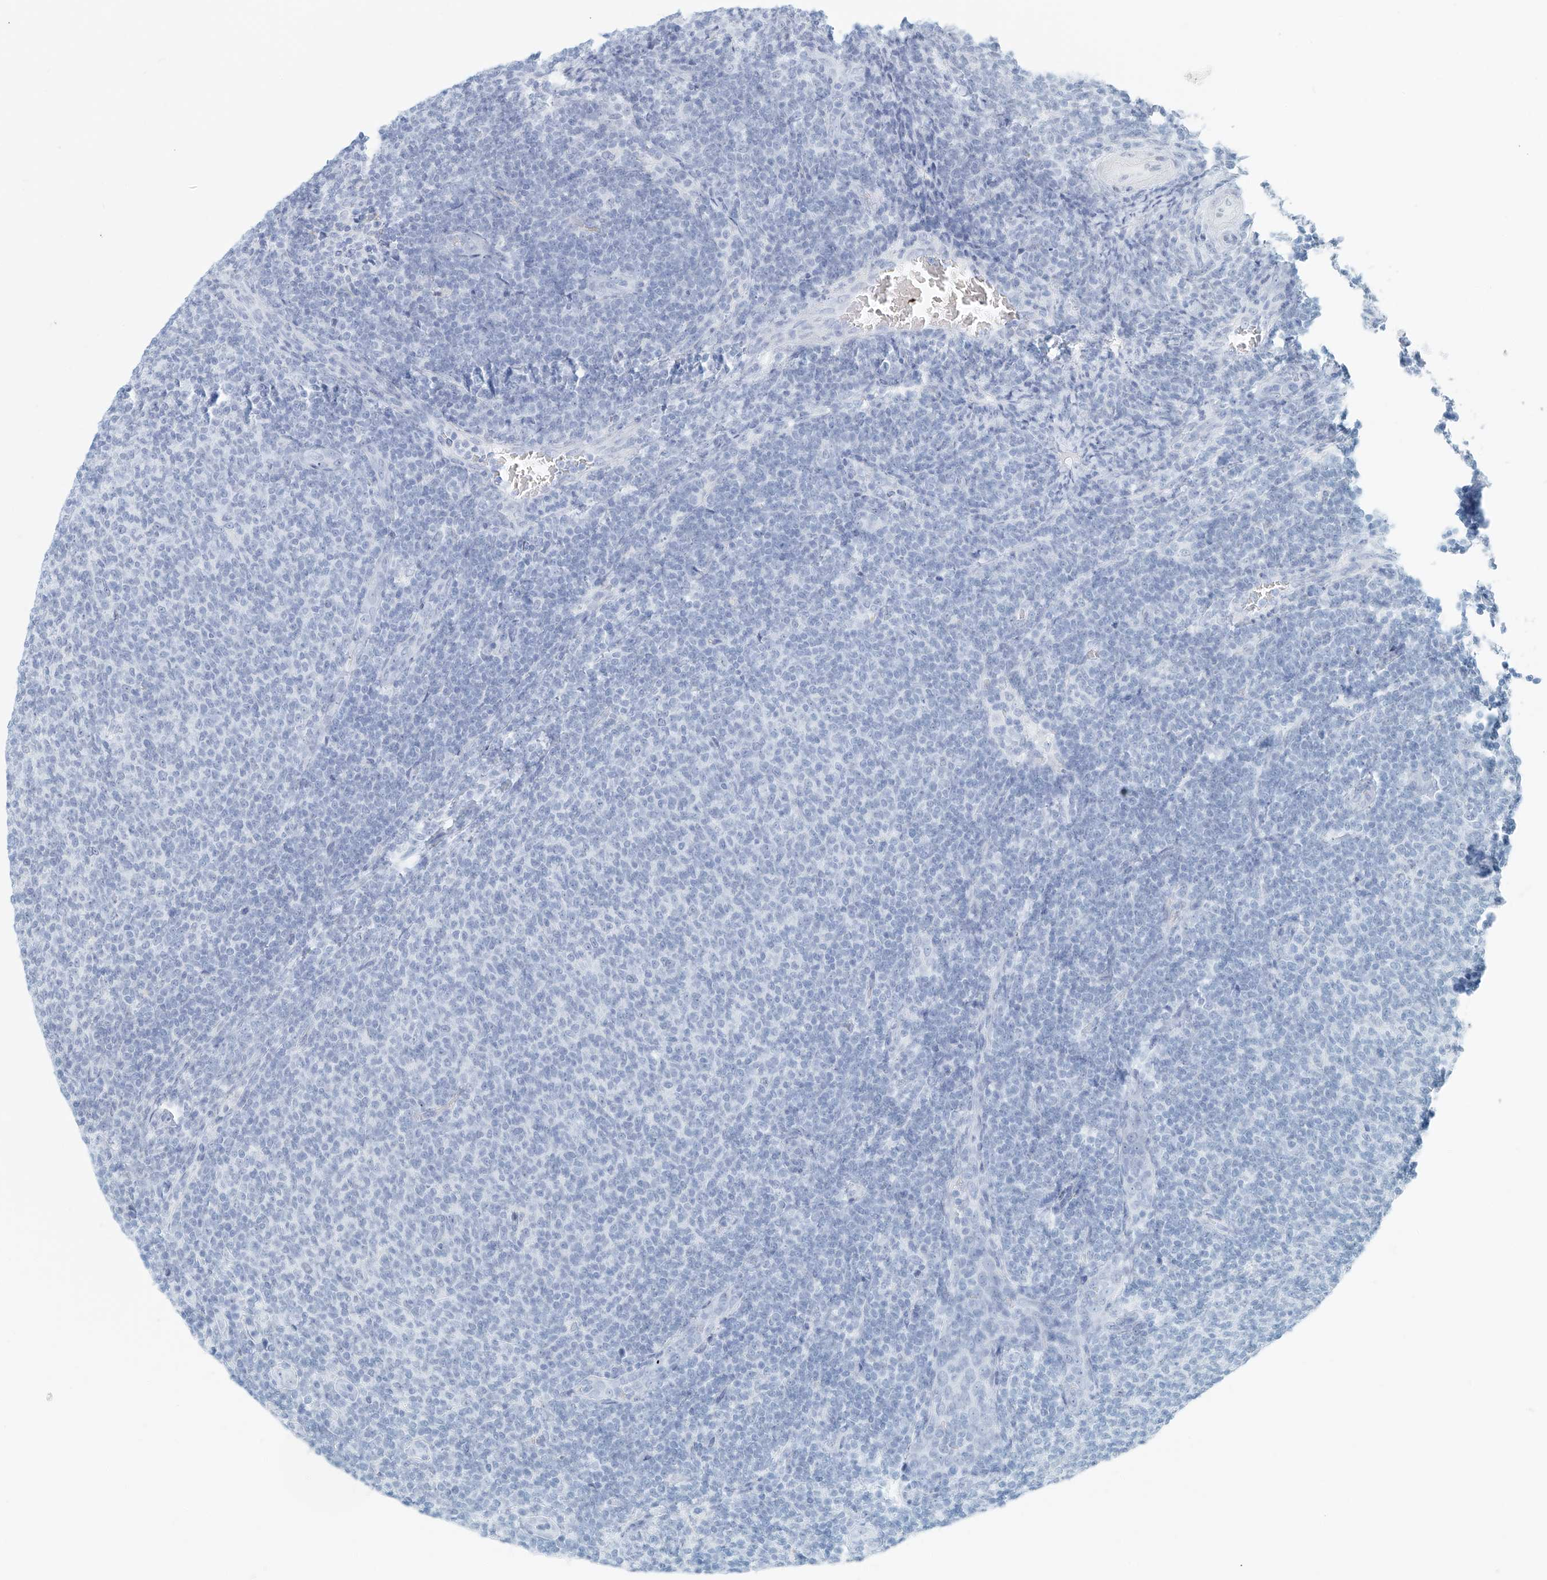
{"staining": {"intensity": "negative", "quantity": "none", "location": "none"}, "tissue": "lymphoma", "cell_type": "Tumor cells", "image_type": "cancer", "snomed": [{"axis": "morphology", "description": "Malignant lymphoma, non-Hodgkin's type, Low grade"}, {"axis": "topography", "description": "Lymph node"}], "caption": "DAB immunohistochemical staining of human lymphoma demonstrates no significant positivity in tumor cells. (DAB IHC with hematoxylin counter stain).", "gene": "SASH1", "patient": {"sex": "male", "age": 66}}